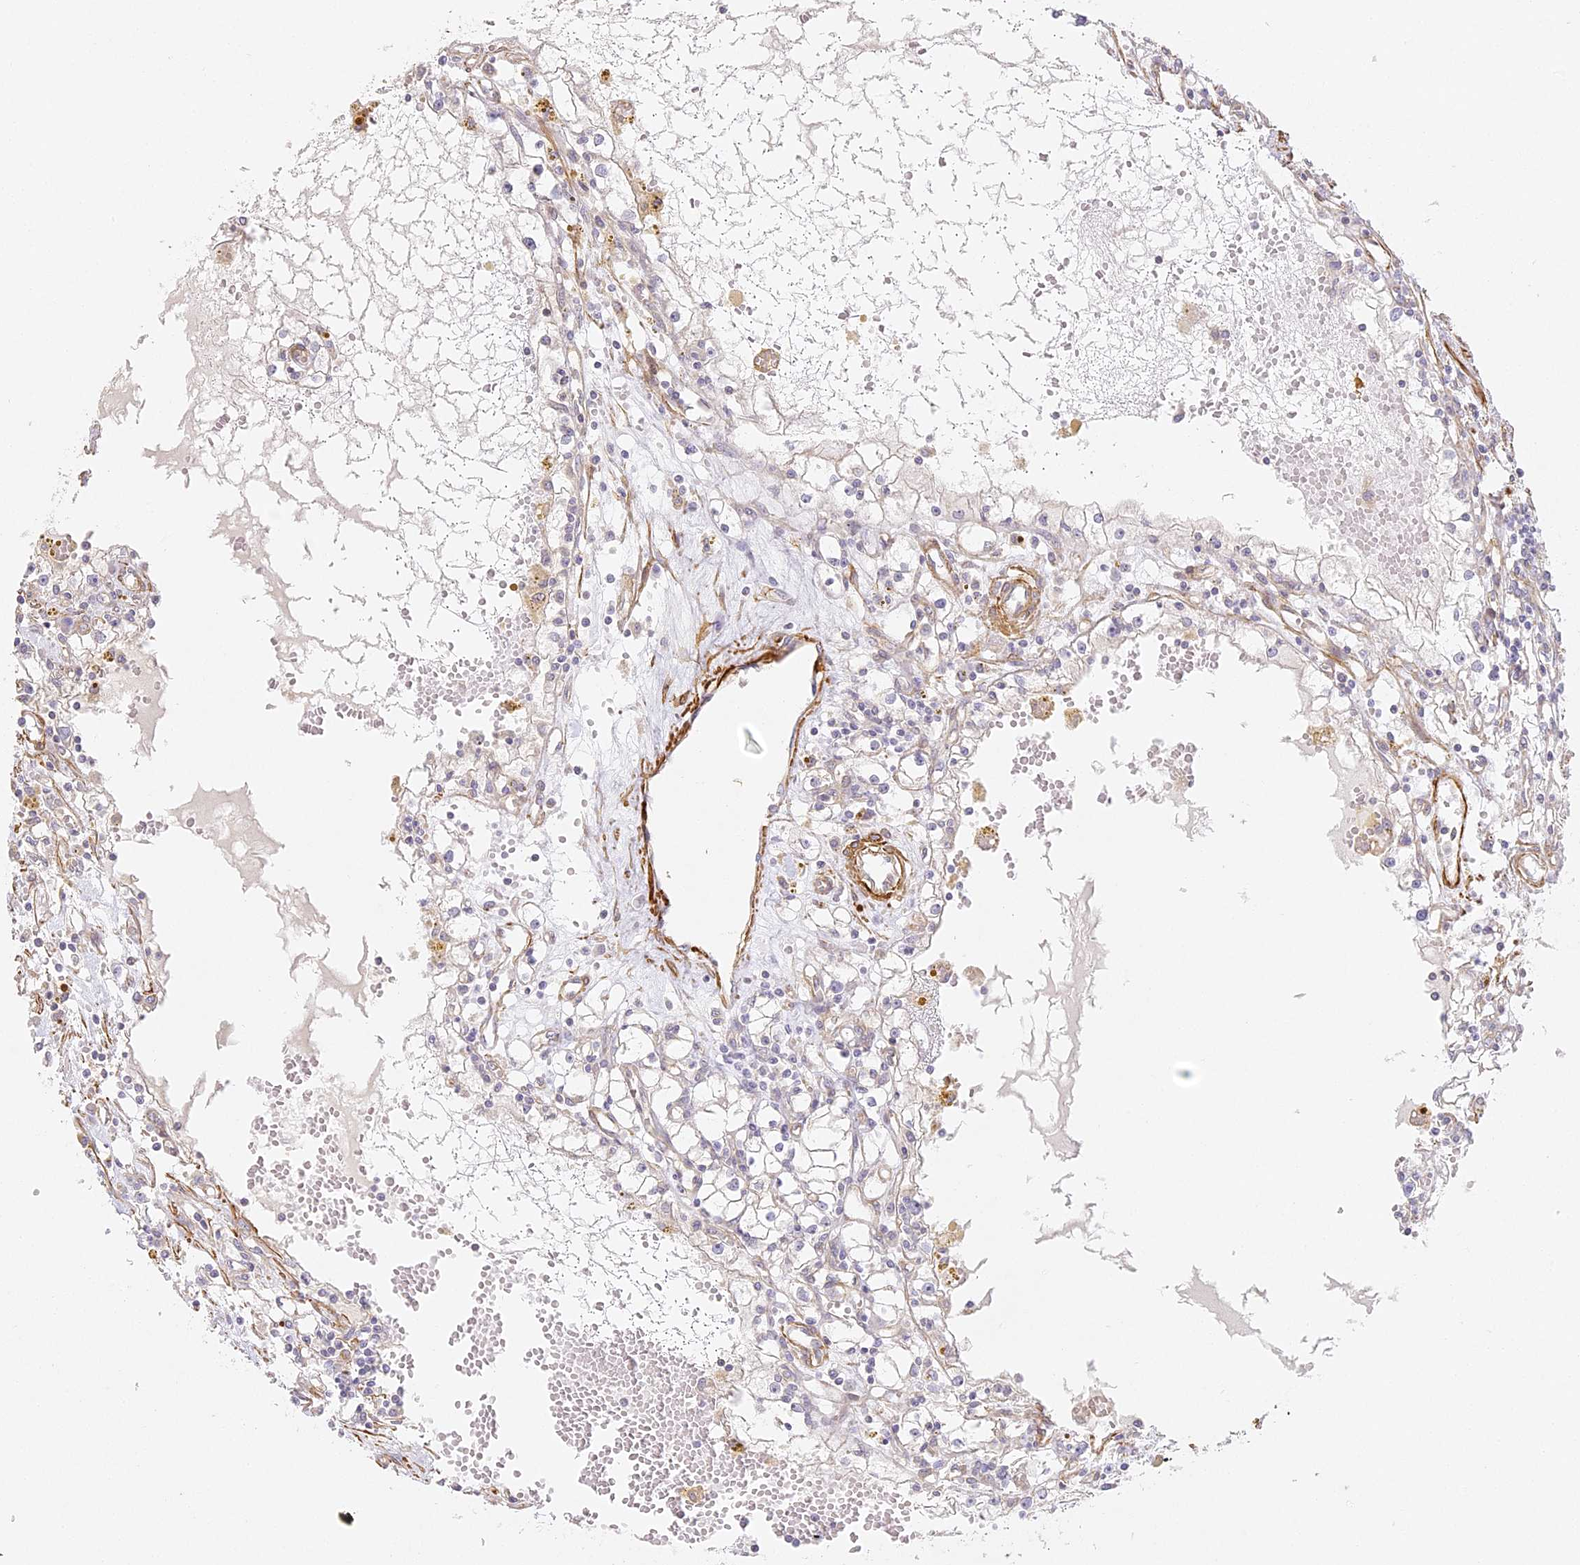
{"staining": {"intensity": "negative", "quantity": "none", "location": "none"}, "tissue": "renal cancer", "cell_type": "Tumor cells", "image_type": "cancer", "snomed": [{"axis": "morphology", "description": "Adenocarcinoma, NOS"}, {"axis": "topography", "description": "Kidney"}], "caption": "This micrograph is of renal cancer (adenocarcinoma) stained with immunohistochemistry (IHC) to label a protein in brown with the nuclei are counter-stained blue. There is no staining in tumor cells.", "gene": "MED28", "patient": {"sex": "male", "age": 56}}